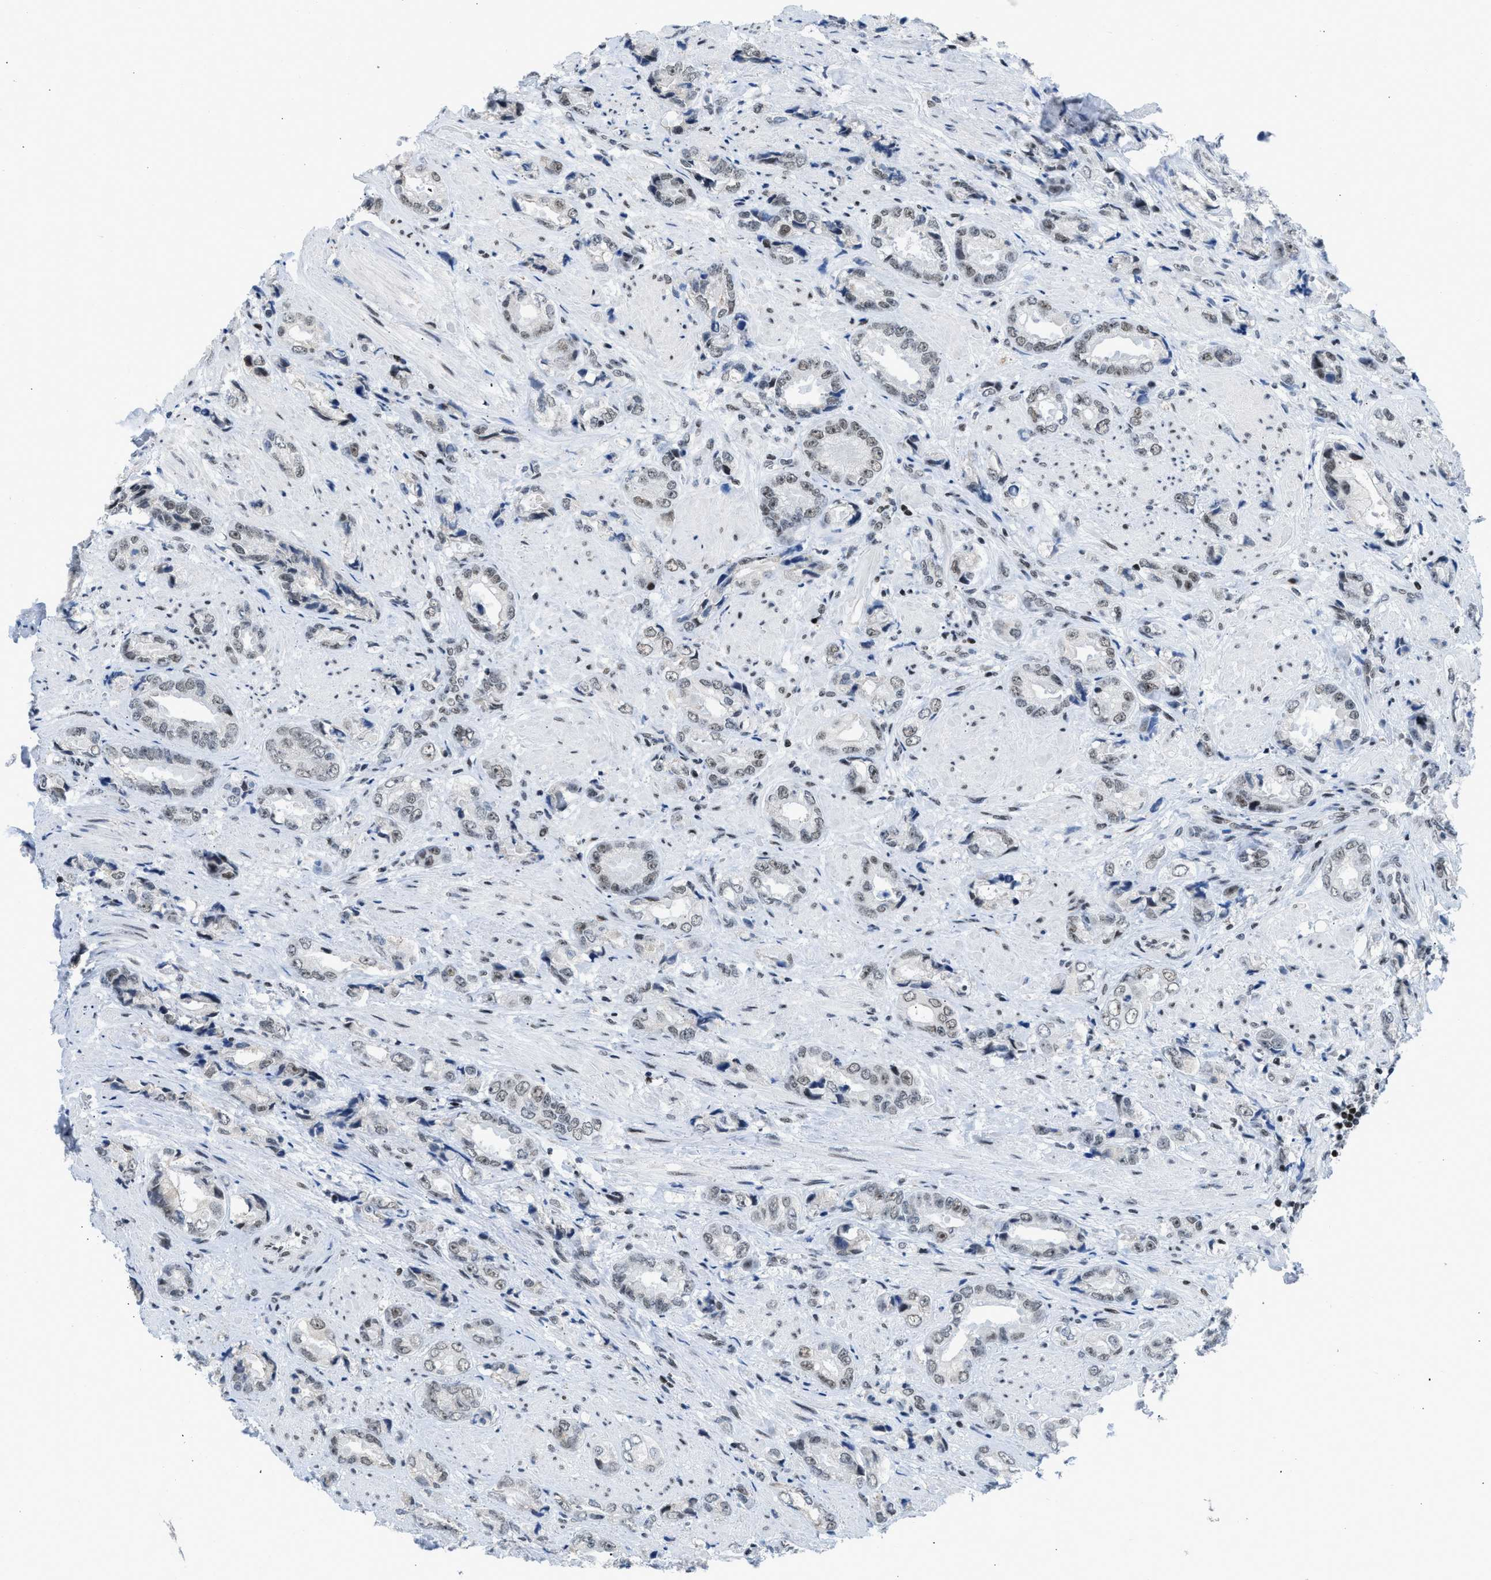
{"staining": {"intensity": "weak", "quantity": "<25%", "location": "nuclear"}, "tissue": "prostate cancer", "cell_type": "Tumor cells", "image_type": "cancer", "snomed": [{"axis": "morphology", "description": "Adenocarcinoma, High grade"}, {"axis": "topography", "description": "Prostate"}], "caption": "A high-resolution histopathology image shows immunohistochemistry staining of prostate cancer, which exhibits no significant positivity in tumor cells. (Brightfield microscopy of DAB immunohistochemistry at high magnification).", "gene": "TERF2IP", "patient": {"sex": "male", "age": 61}}